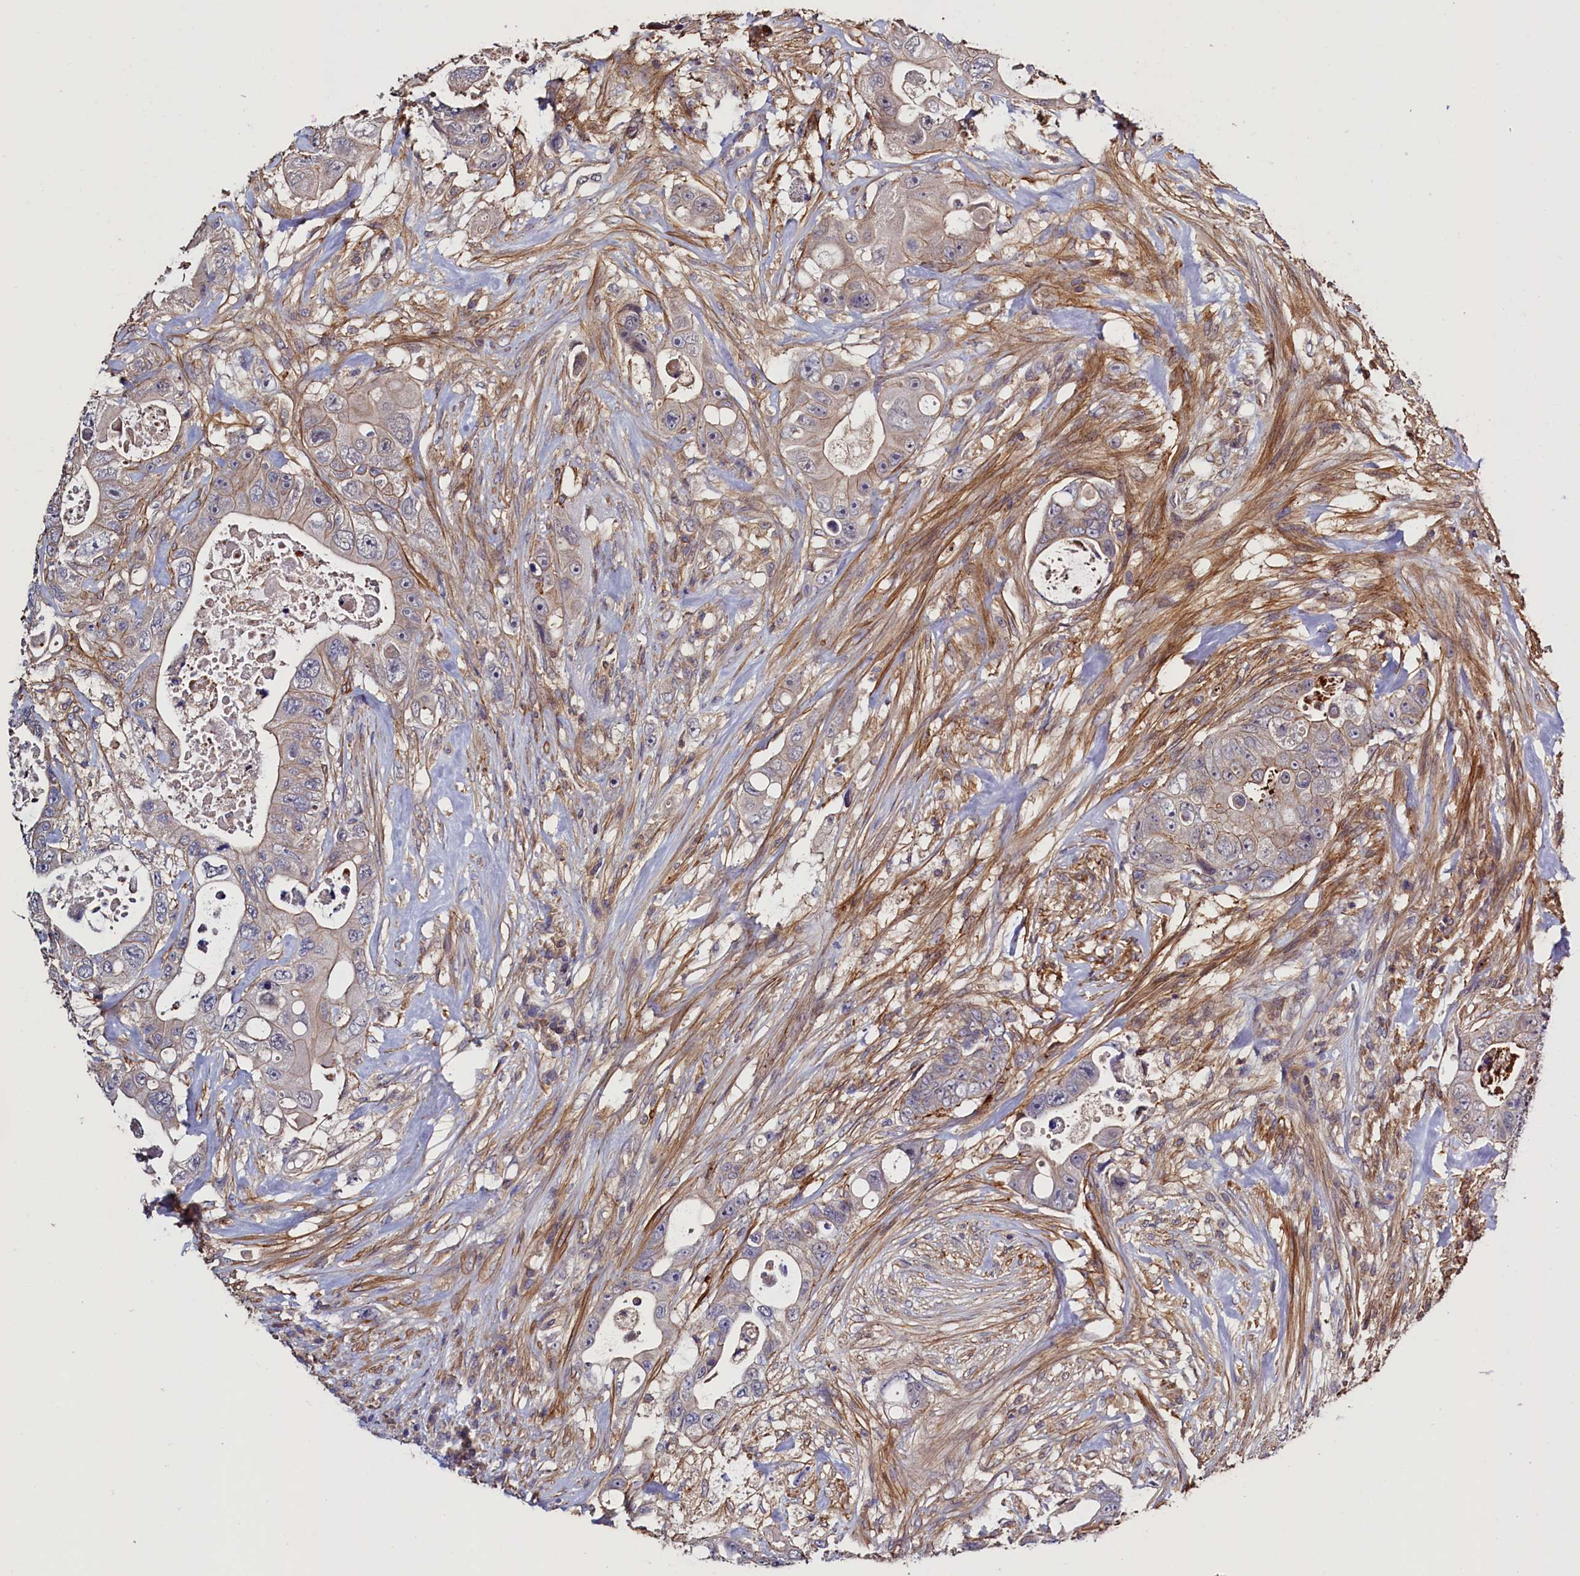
{"staining": {"intensity": "weak", "quantity": "<25%", "location": "cytoplasmic/membranous"}, "tissue": "colorectal cancer", "cell_type": "Tumor cells", "image_type": "cancer", "snomed": [{"axis": "morphology", "description": "Adenocarcinoma, NOS"}, {"axis": "topography", "description": "Colon"}], "caption": "DAB (3,3'-diaminobenzidine) immunohistochemical staining of colorectal cancer demonstrates no significant expression in tumor cells.", "gene": "DUOXA1", "patient": {"sex": "female", "age": 46}}